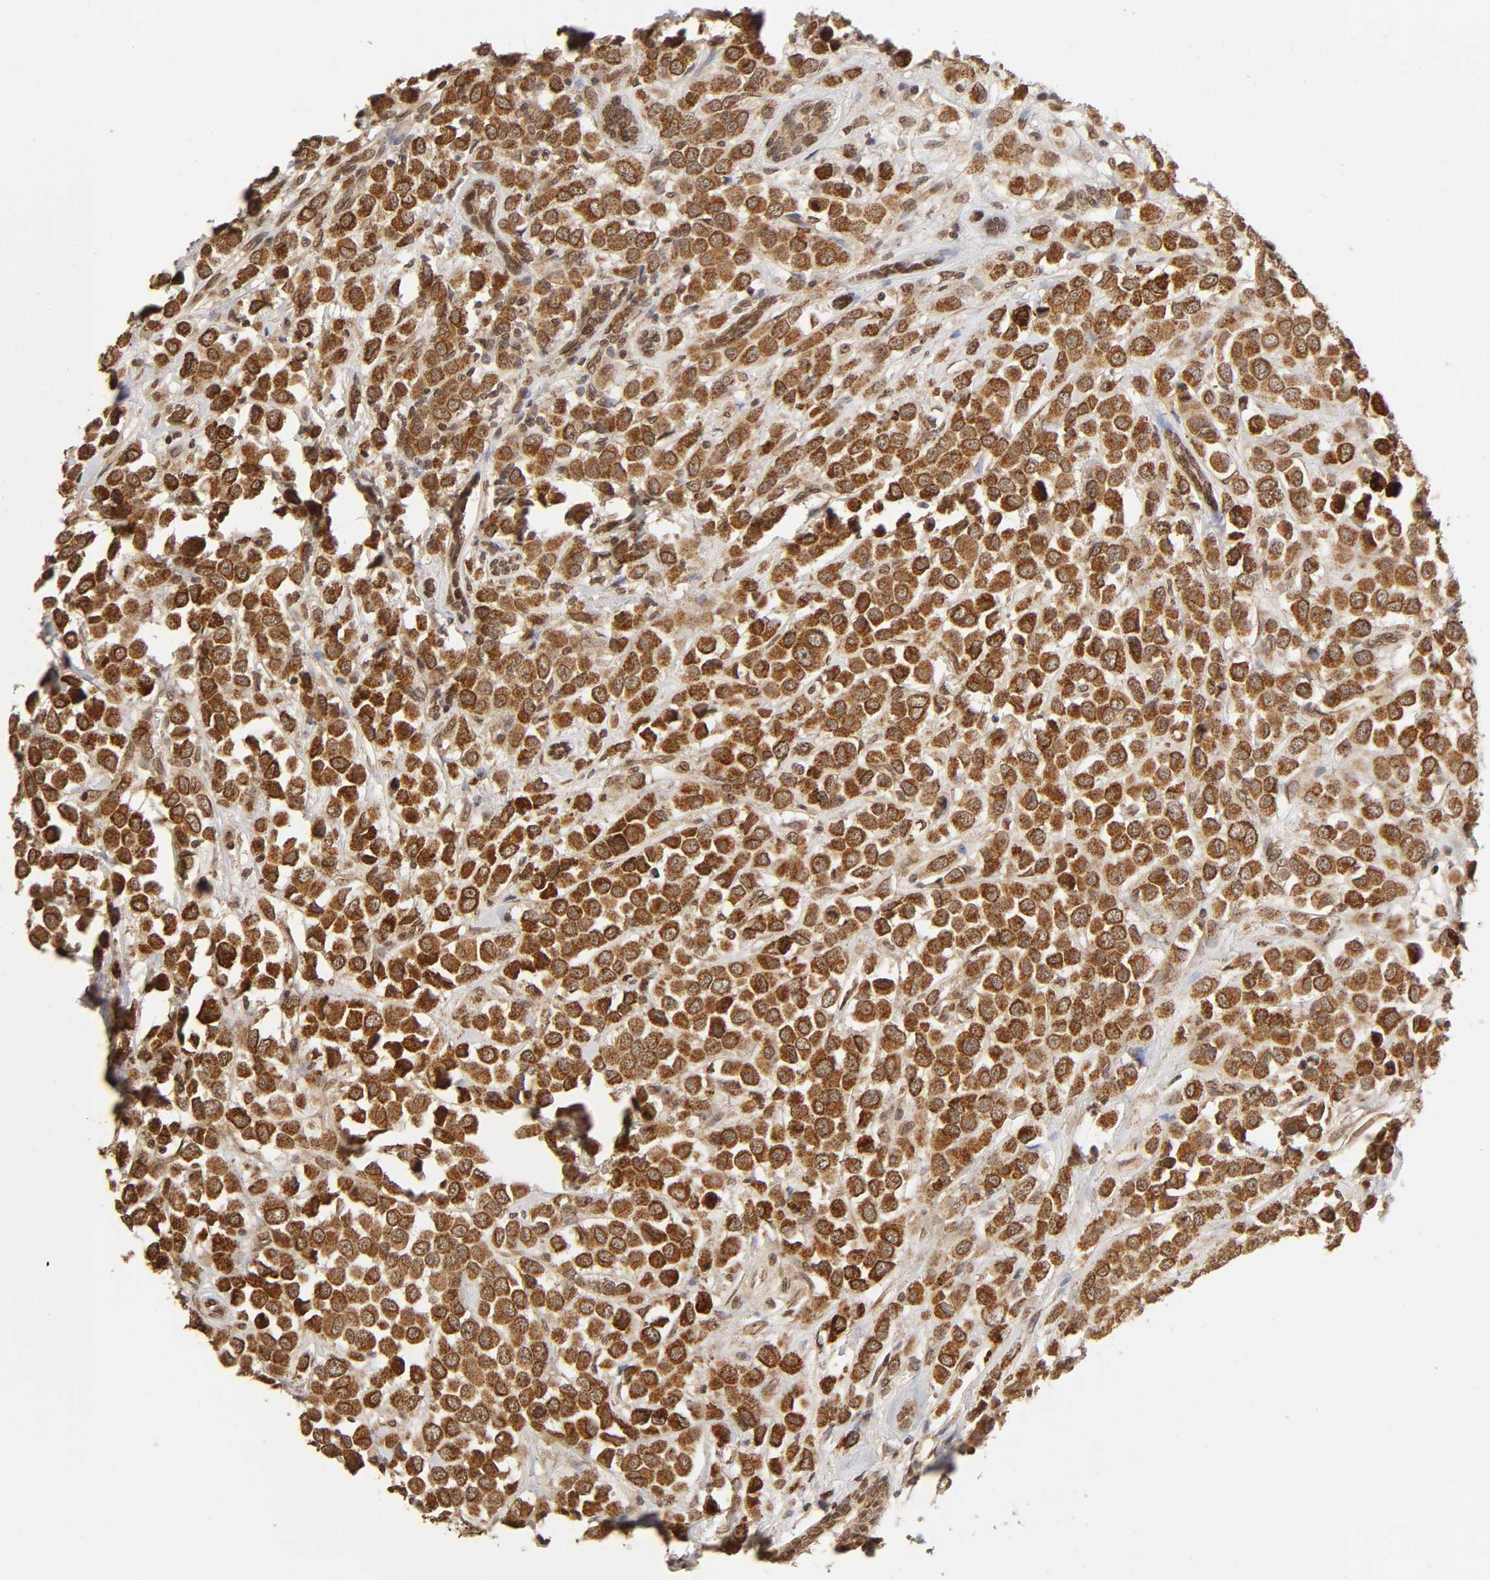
{"staining": {"intensity": "strong", "quantity": ">75%", "location": "cytoplasmic/membranous,nuclear"}, "tissue": "breast cancer", "cell_type": "Tumor cells", "image_type": "cancer", "snomed": [{"axis": "morphology", "description": "Duct carcinoma"}, {"axis": "topography", "description": "Breast"}], "caption": "There is high levels of strong cytoplasmic/membranous and nuclear positivity in tumor cells of infiltrating ductal carcinoma (breast), as demonstrated by immunohistochemical staining (brown color).", "gene": "MLLT6", "patient": {"sex": "female", "age": 61}}